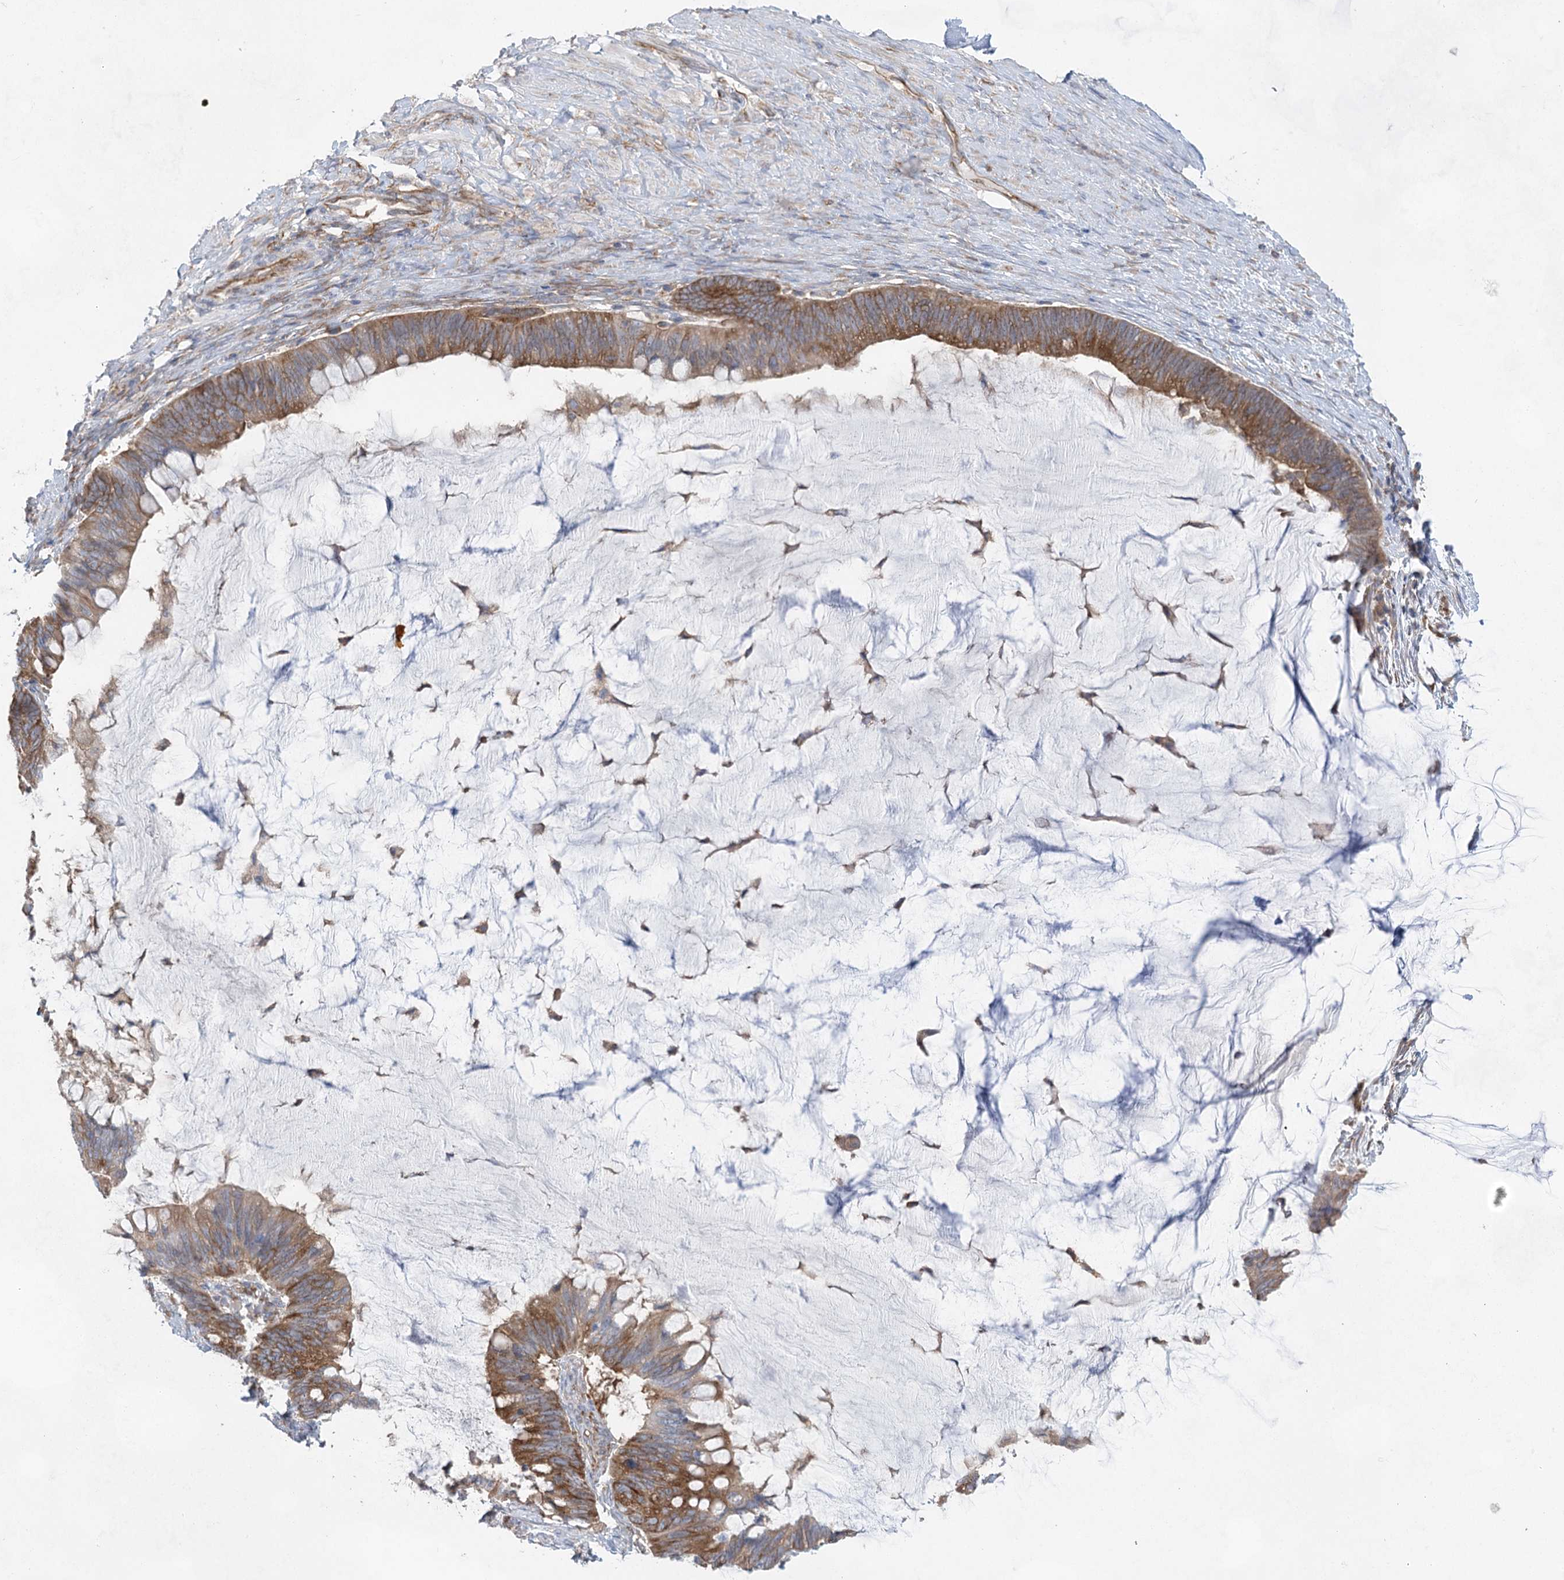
{"staining": {"intensity": "moderate", "quantity": ">75%", "location": "cytoplasmic/membranous"}, "tissue": "ovarian cancer", "cell_type": "Tumor cells", "image_type": "cancer", "snomed": [{"axis": "morphology", "description": "Cystadenocarcinoma, mucinous, NOS"}, {"axis": "topography", "description": "Ovary"}], "caption": "Immunohistochemistry (IHC) (DAB) staining of ovarian mucinous cystadenocarcinoma reveals moderate cytoplasmic/membranous protein positivity in approximately >75% of tumor cells.", "gene": "EIF3A", "patient": {"sex": "female", "age": 61}}